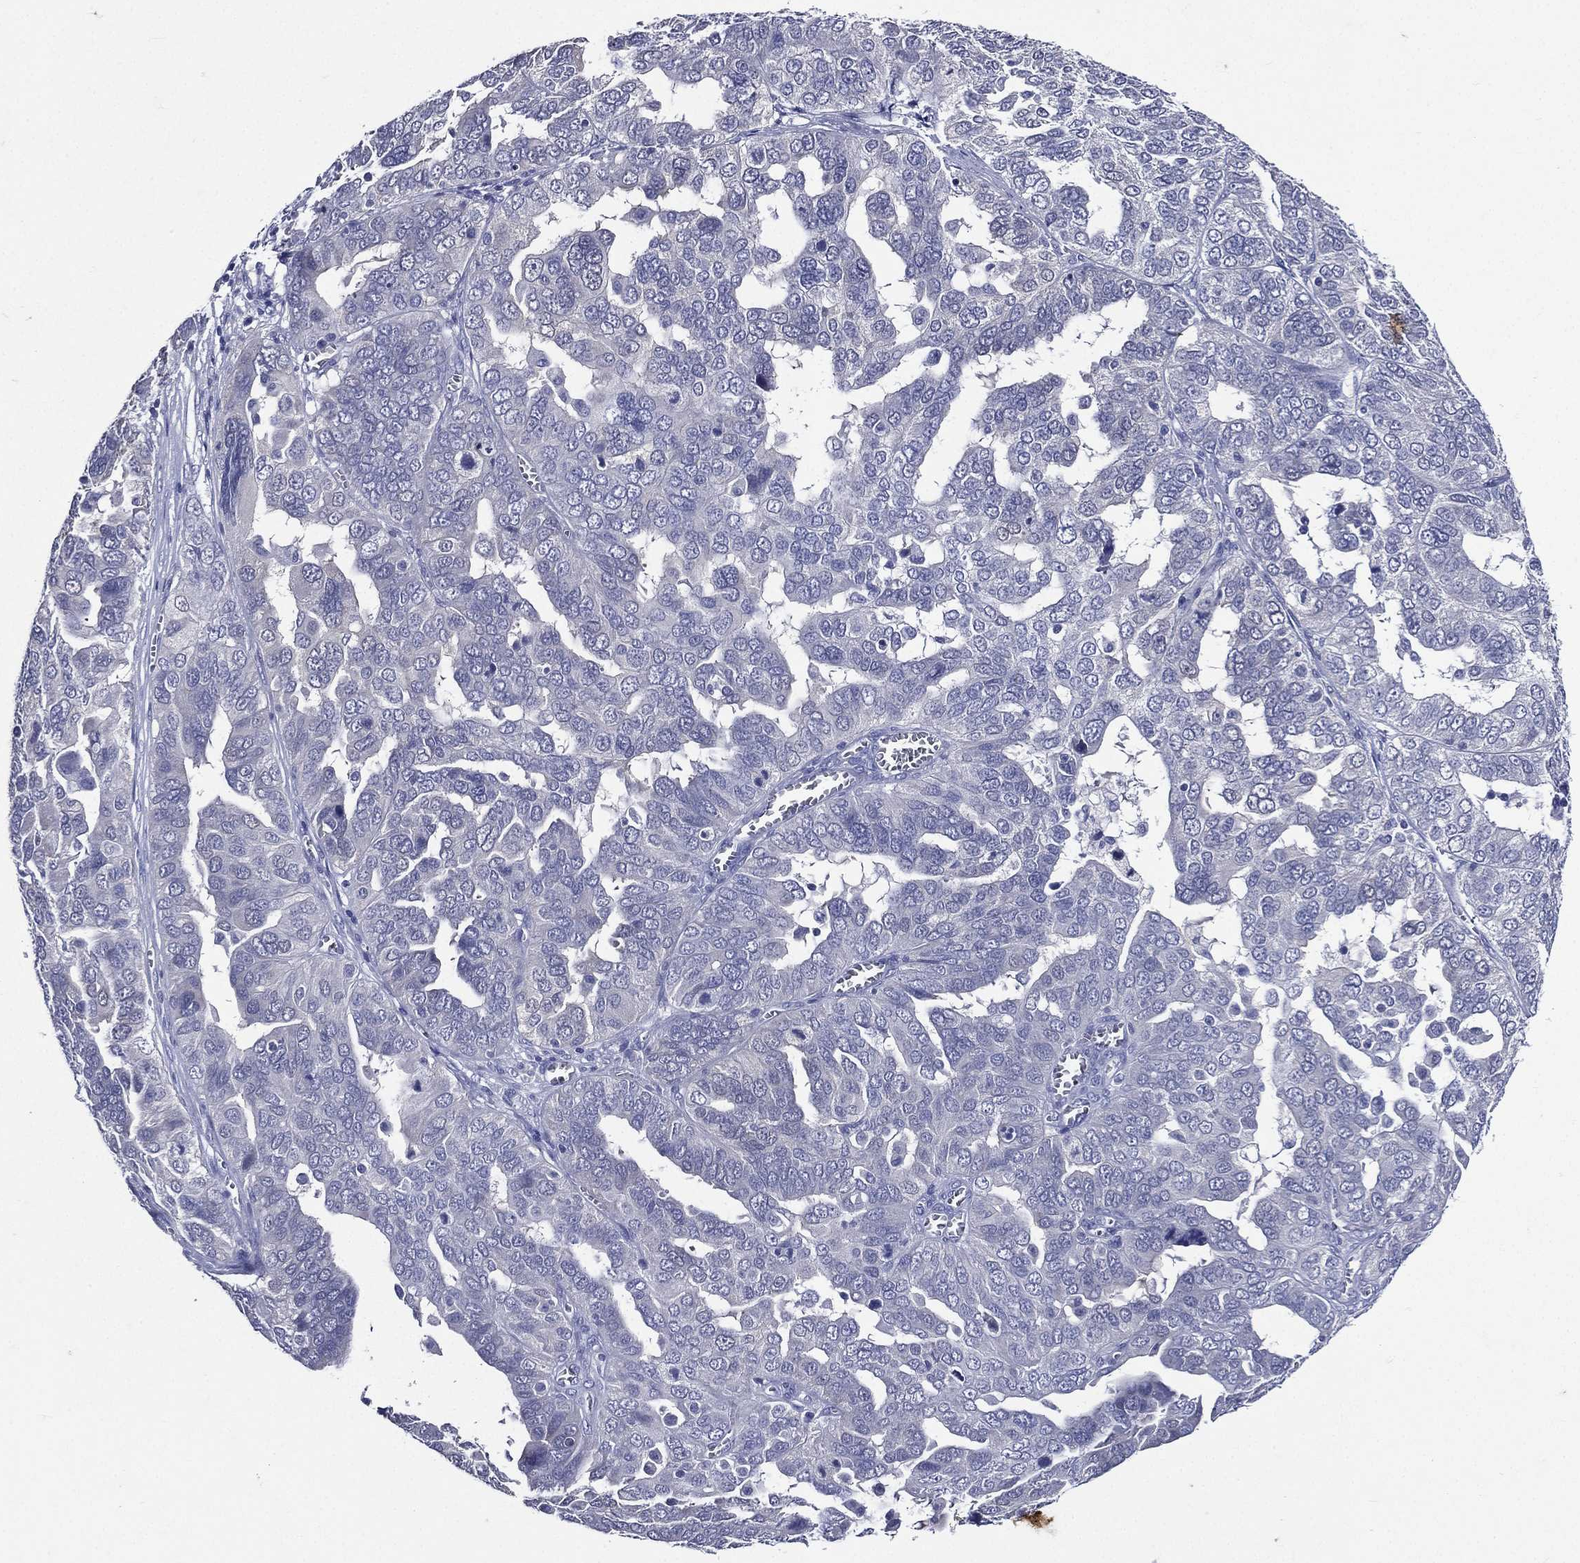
{"staining": {"intensity": "negative", "quantity": "none", "location": "none"}, "tissue": "ovarian cancer", "cell_type": "Tumor cells", "image_type": "cancer", "snomed": [{"axis": "morphology", "description": "Carcinoma, endometroid"}, {"axis": "topography", "description": "Soft tissue"}, {"axis": "topography", "description": "Ovary"}], "caption": "This photomicrograph is of endometroid carcinoma (ovarian) stained with immunohistochemistry to label a protein in brown with the nuclei are counter-stained blue. There is no positivity in tumor cells.", "gene": "TGM1", "patient": {"sex": "female", "age": 52}}